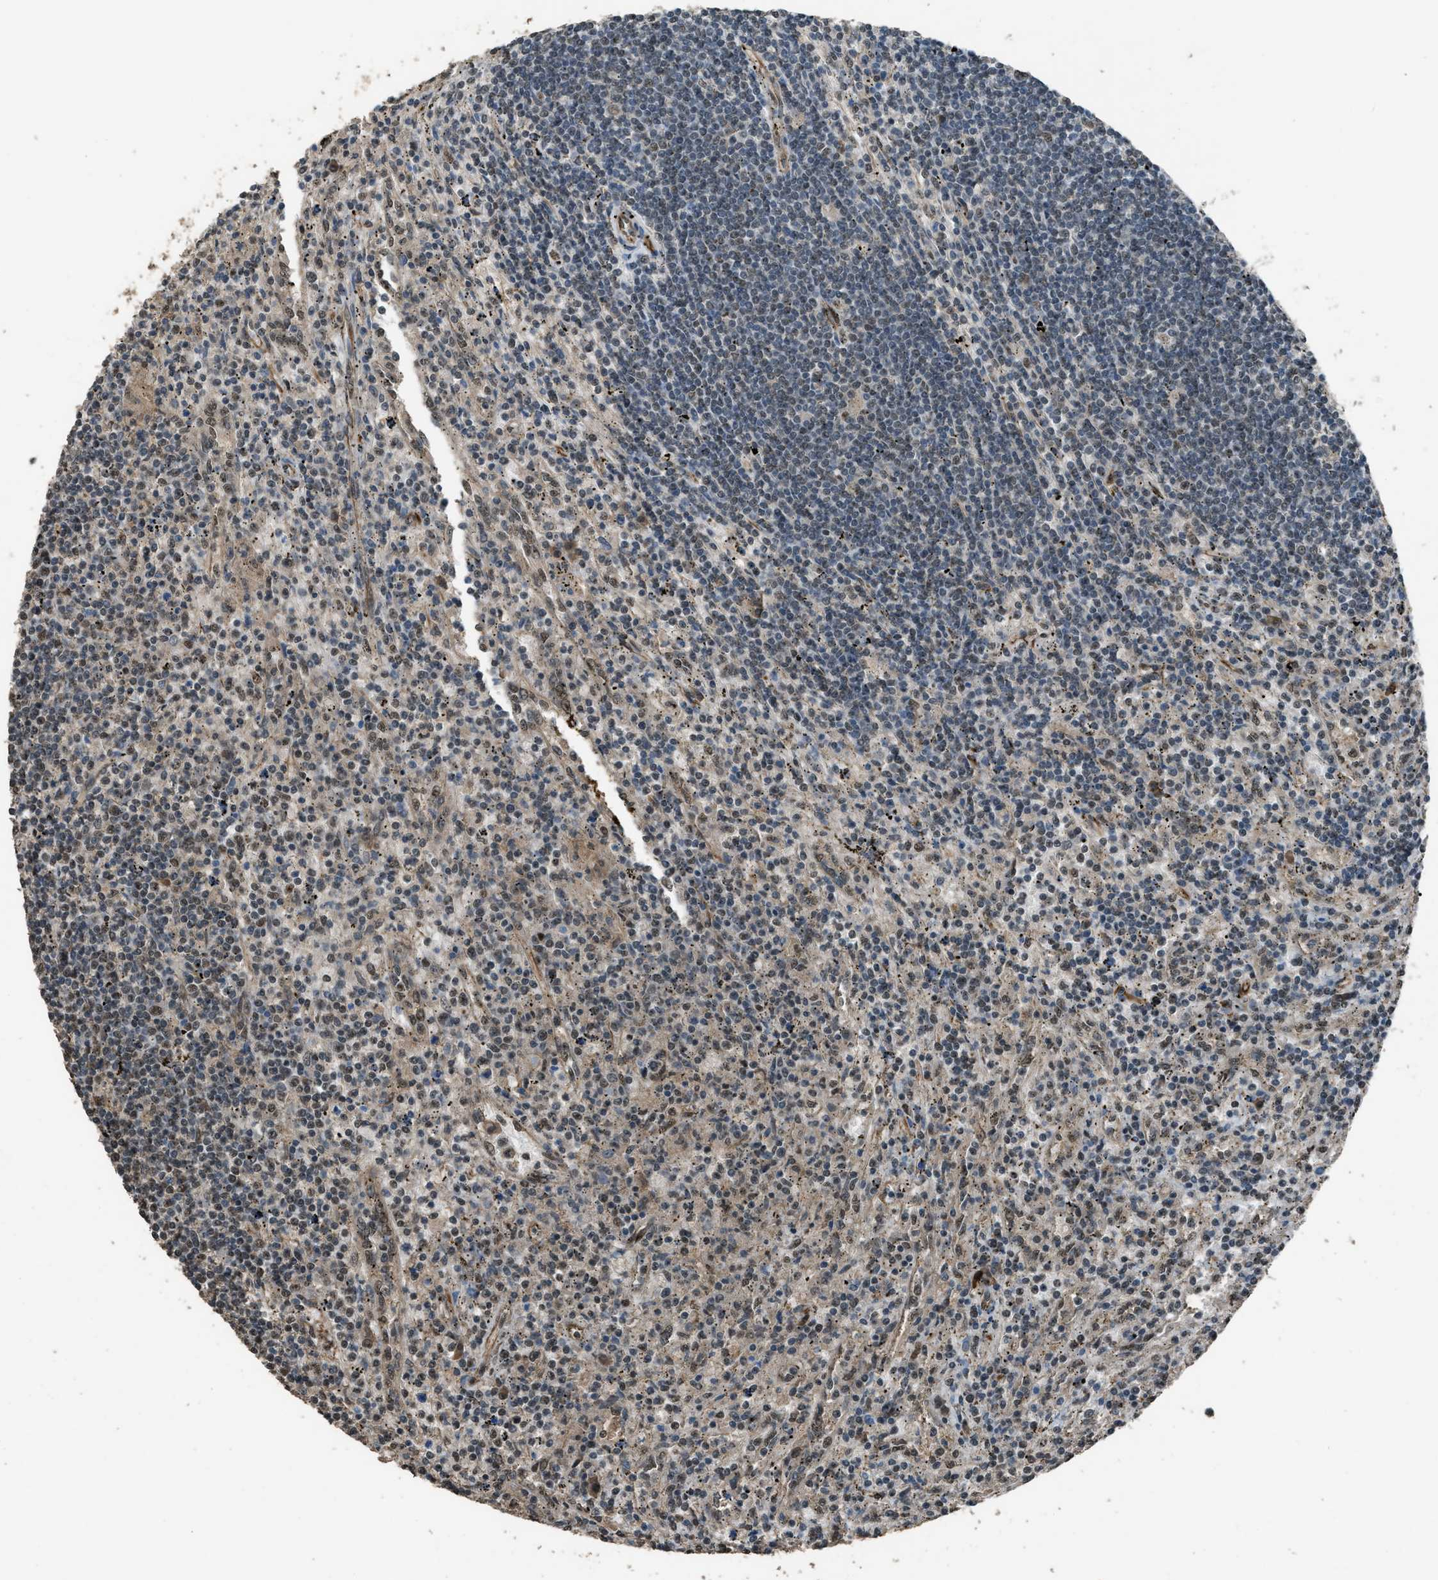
{"staining": {"intensity": "weak", "quantity": "25%-75%", "location": "nuclear"}, "tissue": "lymphoma", "cell_type": "Tumor cells", "image_type": "cancer", "snomed": [{"axis": "morphology", "description": "Malignant lymphoma, non-Hodgkin's type, Low grade"}, {"axis": "topography", "description": "Spleen"}], "caption": "DAB immunohistochemical staining of human lymphoma shows weak nuclear protein staining in about 25%-75% of tumor cells. Nuclei are stained in blue.", "gene": "SERTAD2", "patient": {"sex": "male", "age": 76}}